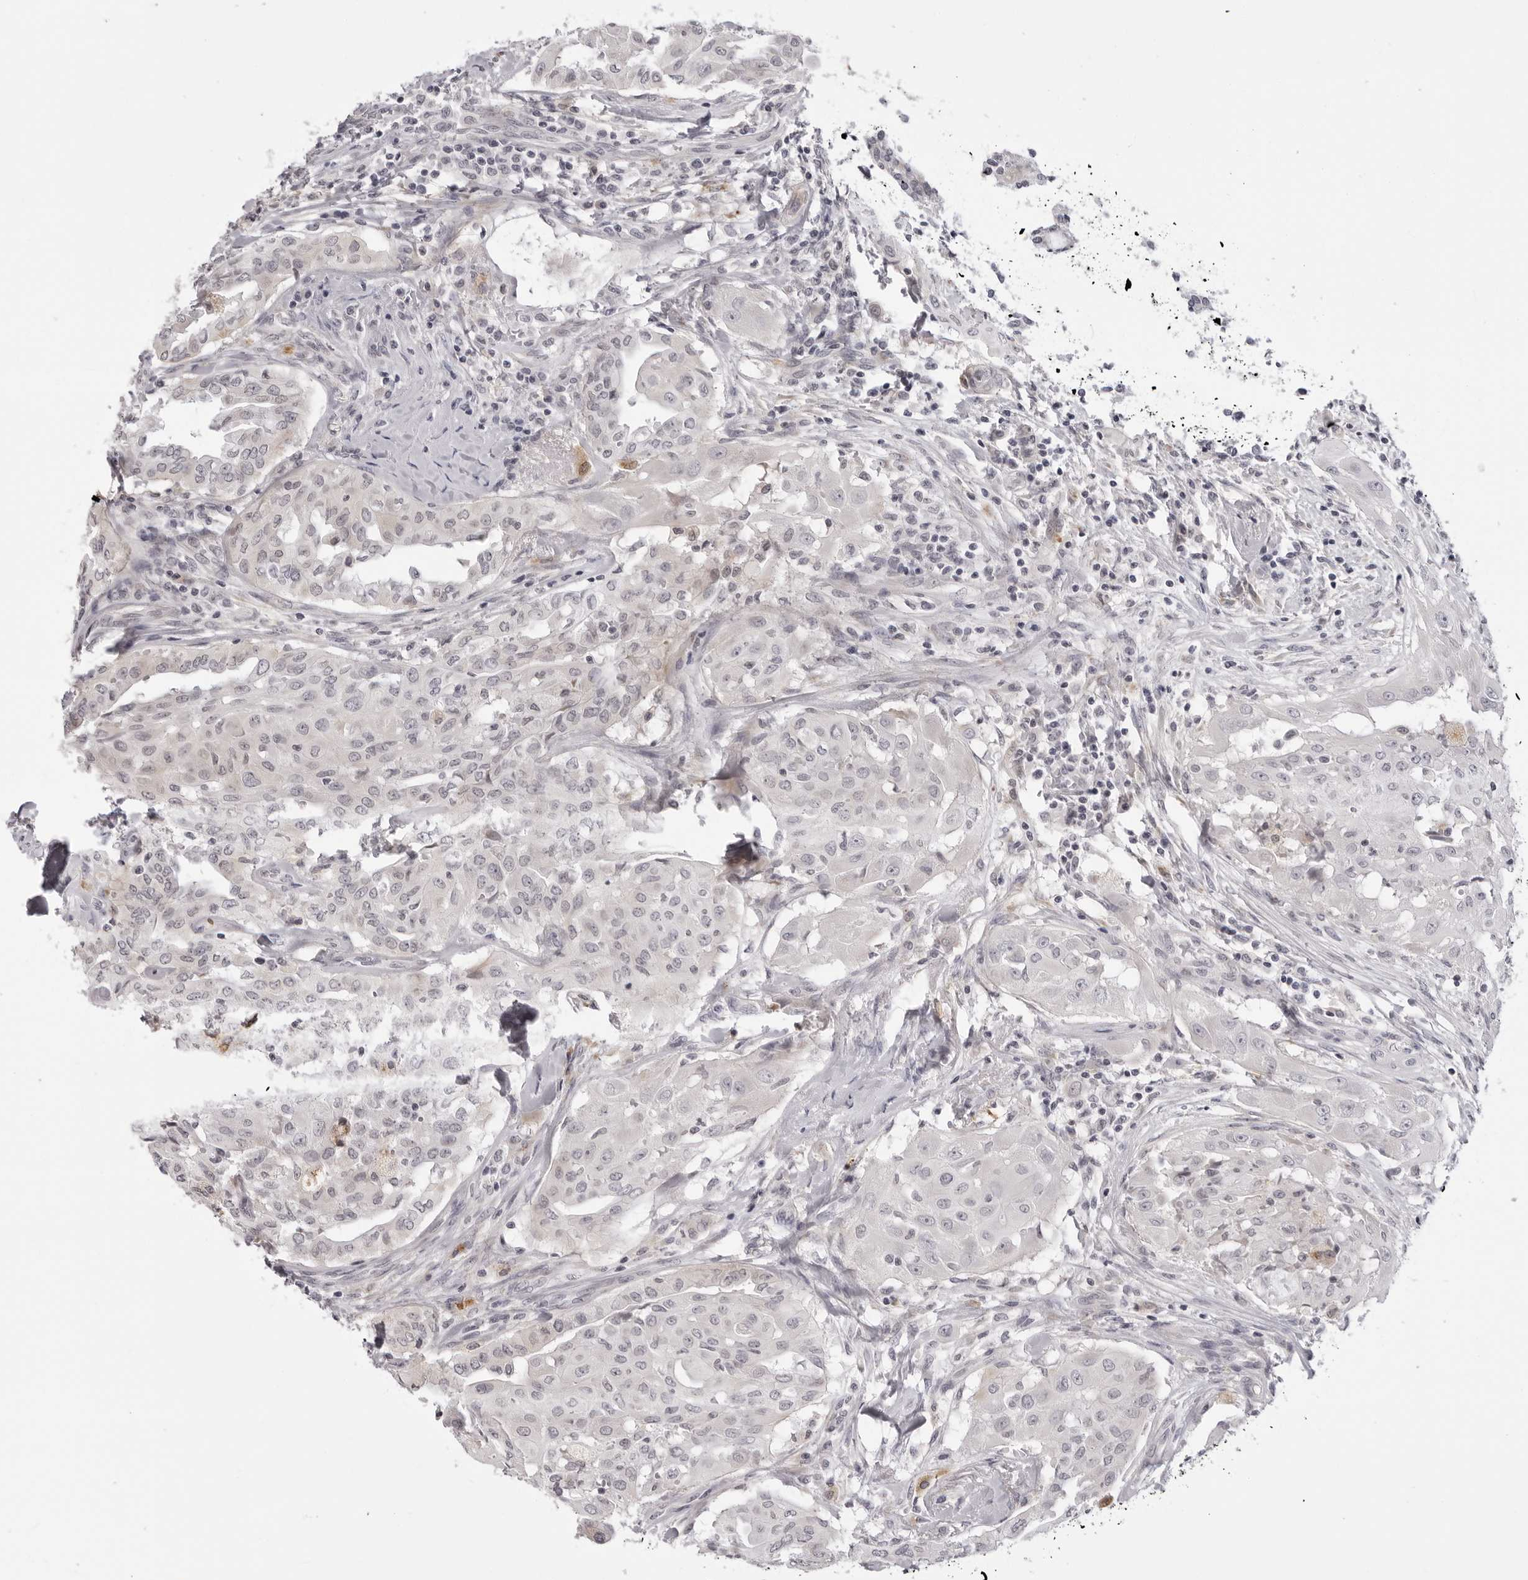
{"staining": {"intensity": "negative", "quantity": "none", "location": "none"}, "tissue": "thyroid cancer", "cell_type": "Tumor cells", "image_type": "cancer", "snomed": [{"axis": "morphology", "description": "Papillary adenocarcinoma, NOS"}, {"axis": "topography", "description": "Thyroid gland"}], "caption": "Immunohistochemistry histopathology image of neoplastic tissue: papillary adenocarcinoma (thyroid) stained with DAB displays no significant protein positivity in tumor cells. (Brightfield microscopy of DAB immunohistochemistry at high magnification).", "gene": "SUGCT", "patient": {"sex": "female", "age": 59}}